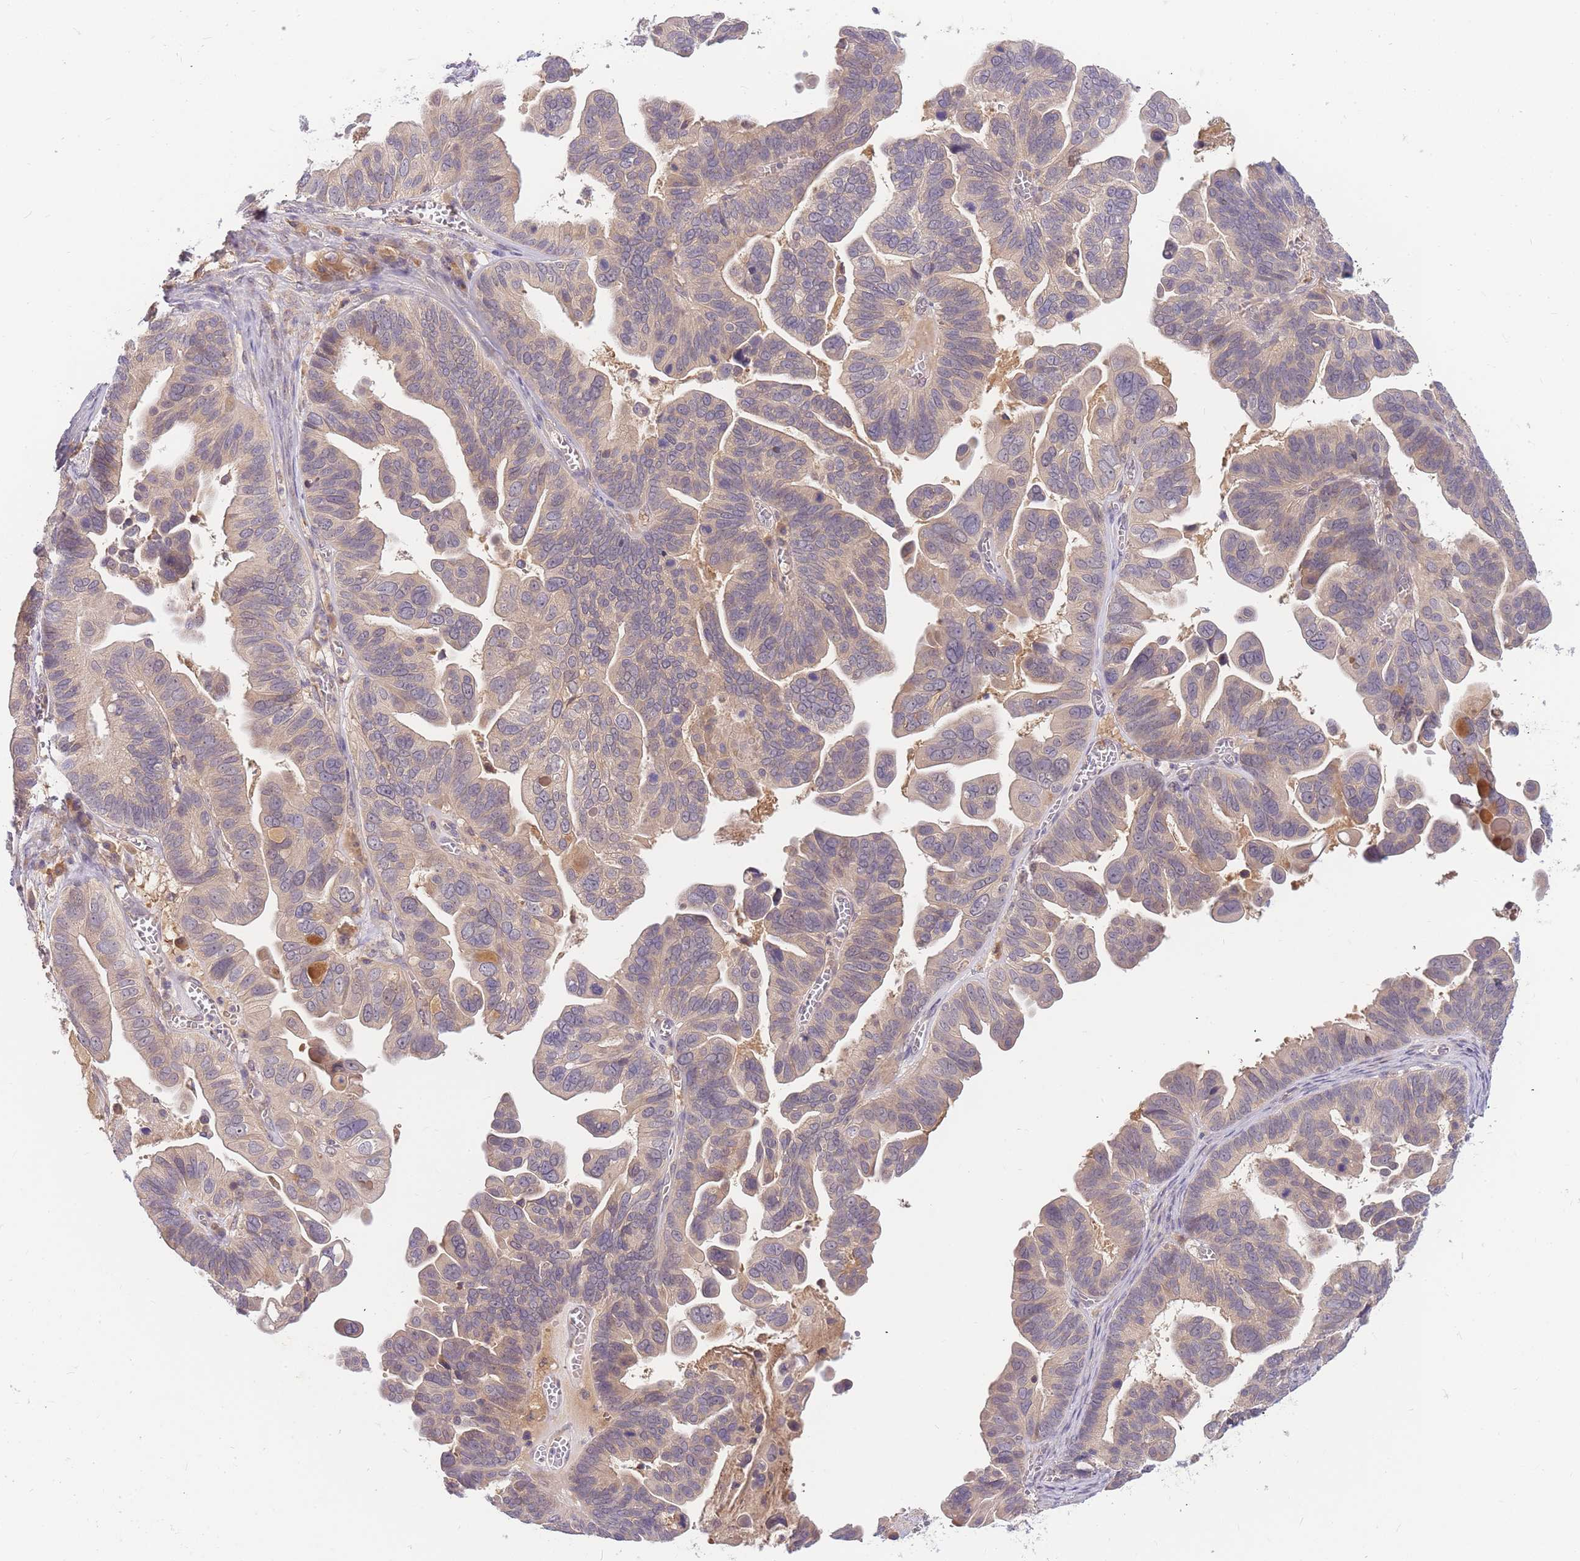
{"staining": {"intensity": "weak", "quantity": "<25%", "location": "cytoplasmic/membranous"}, "tissue": "ovarian cancer", "cell_type": "Tumor cells", "image_type": "cancer", "snomed": [{"axis": "morphology", "description": "Cystadenocarcinoma, serous, NOS"}, {"axis": "topography", "description": "Ovary"}], "caption": "Image shows no protein staining in tumor cells of serous cystadenocarcinoma (ovarian) tissue. (DAB immunohistochemistry (IHC), high magnification).", "gene": "ZNF577", "patient": {"sex": "female", "age": 56}}